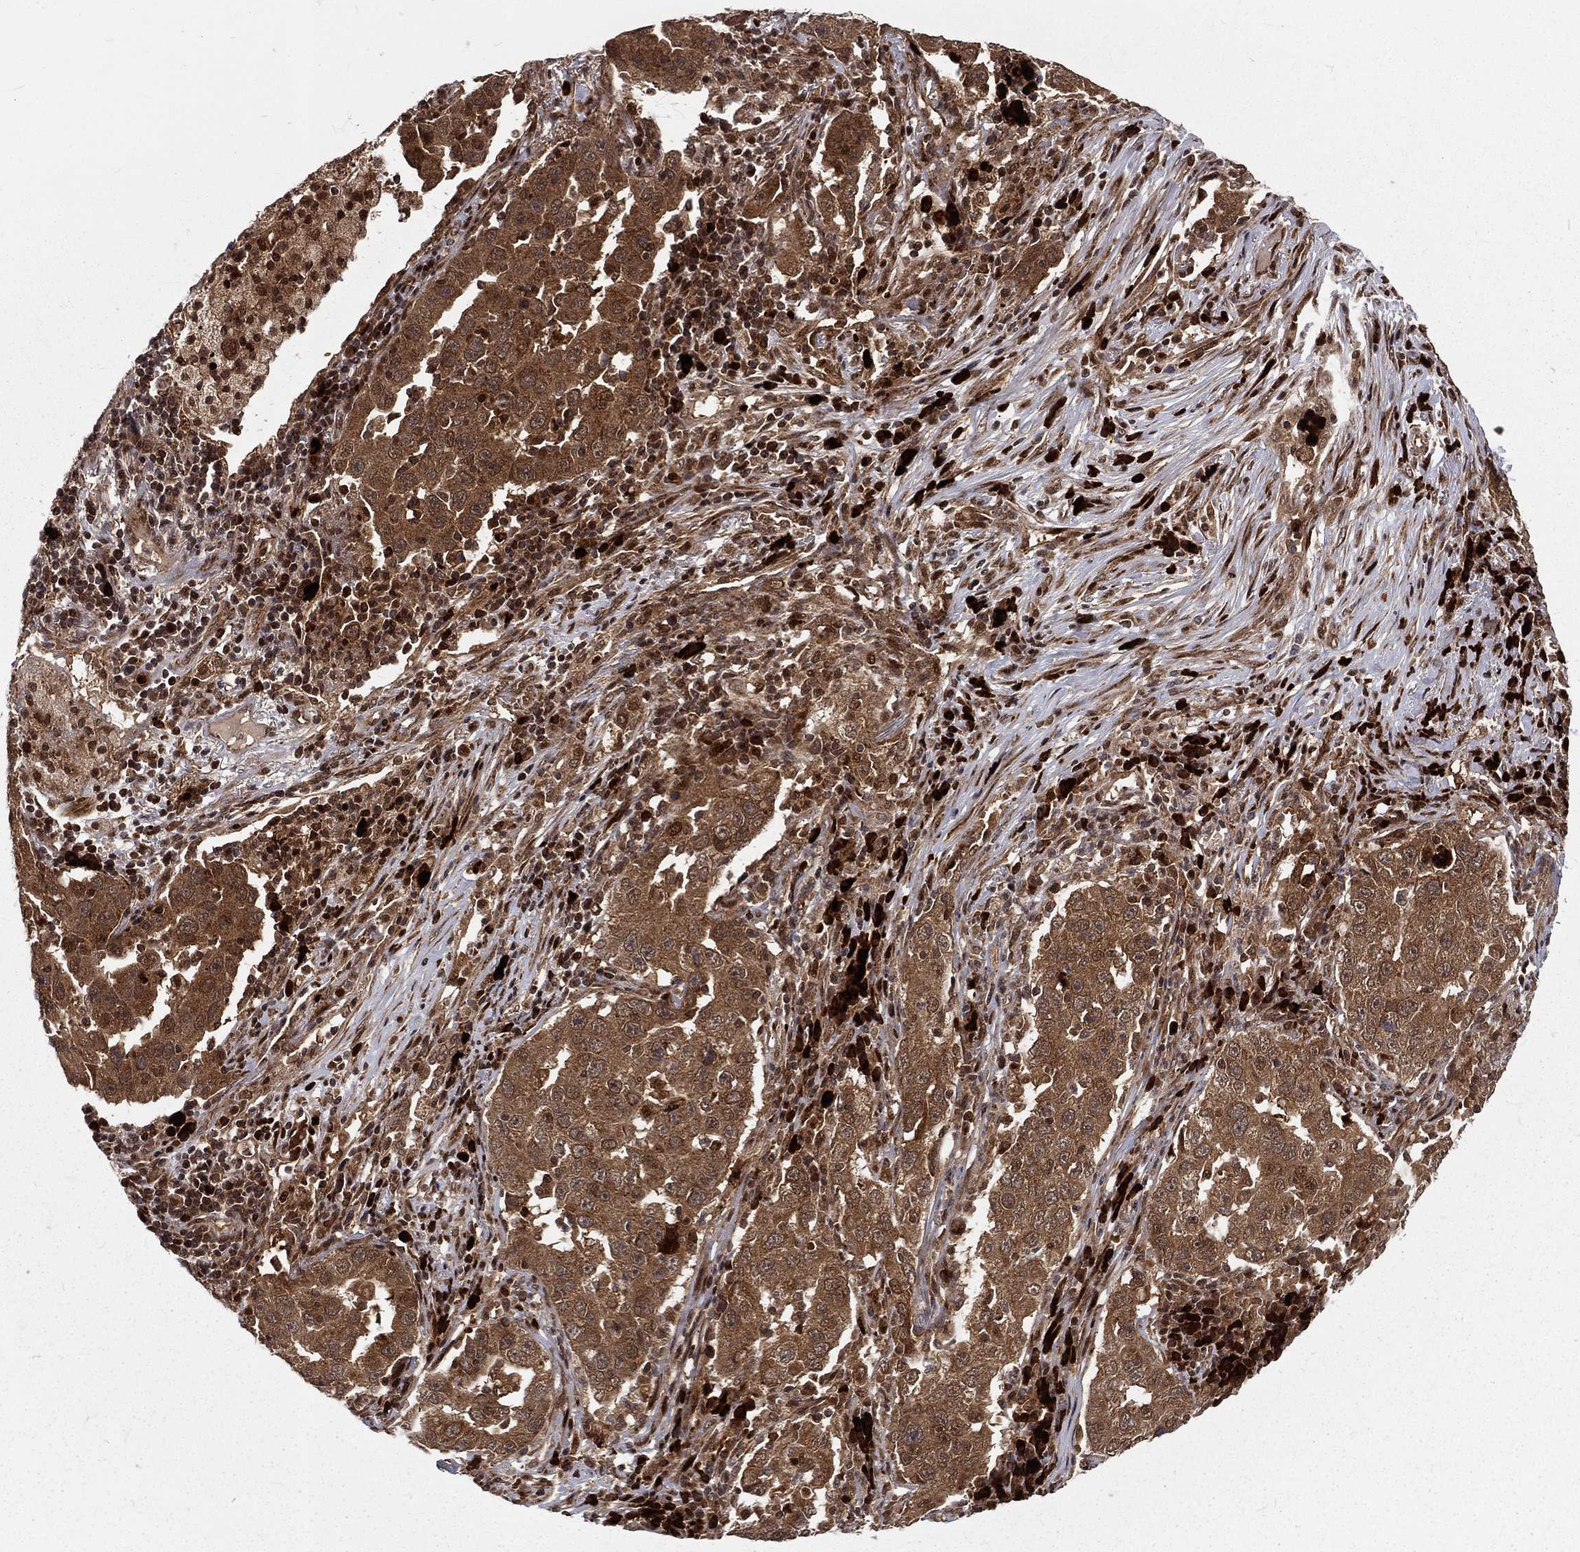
{"staining": {"intensity": "strong", "quantity": ">75%", "location": "cytoplasmic/membranous"}, "tissue": "lung cancer", "cell_type": "Tumor cells", "image_type": "cancer", "snomed": [{"axis": "morphology", "description": "Adenocarcinoma, NOS"}, {"axis": "topography", "description": "Lung"}], "caption": "Immunohistochemistry (IHC) image of lung cancer (adenocarcinoma) stained for a protein (brown), which demonstrates high levels of strong cytoplasmic/membranous expression in about >75% of tumor cells.", "gene": "MDM2", "patient": {"sex": "male", "age": 73}}